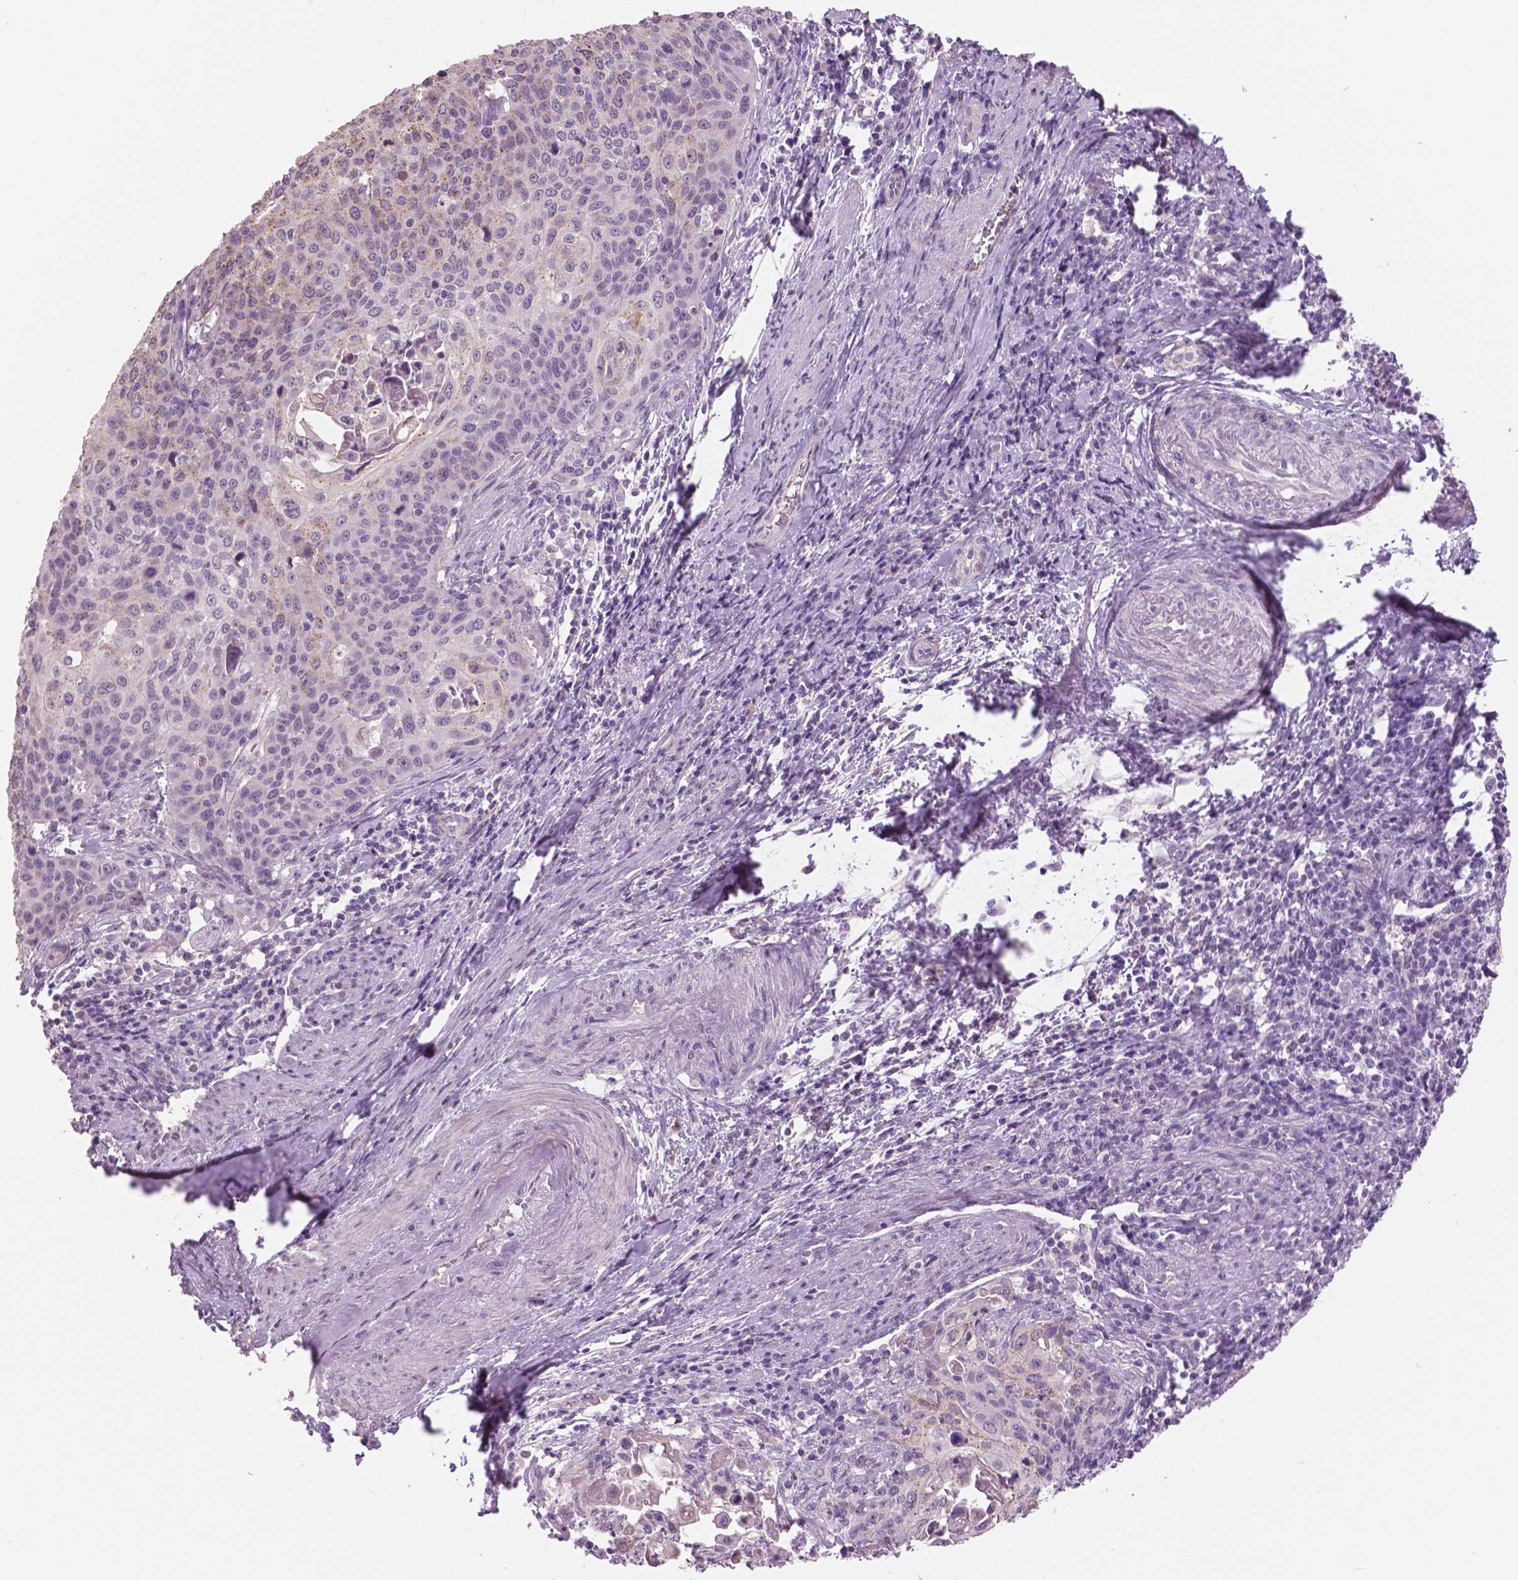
{"staining": {"intensity": "negative", "quantity": "none", "location": "none"}, "tissue": "cervical cancer", "cell_type": "Tumor cells", "image_type": "cancer", "snomed": [{"axis": "morphology", "description": "Squamous cell carcinoma, NOS"}, {"axis": "topography", "description": "Cervix"}], "caption": "A photomicrograph of human squamous cell carcinoma (cervical) is negative for staining in tumor cells.", "gene": "GRIN2A", "patient": {"sex": "female", "age": 65}}